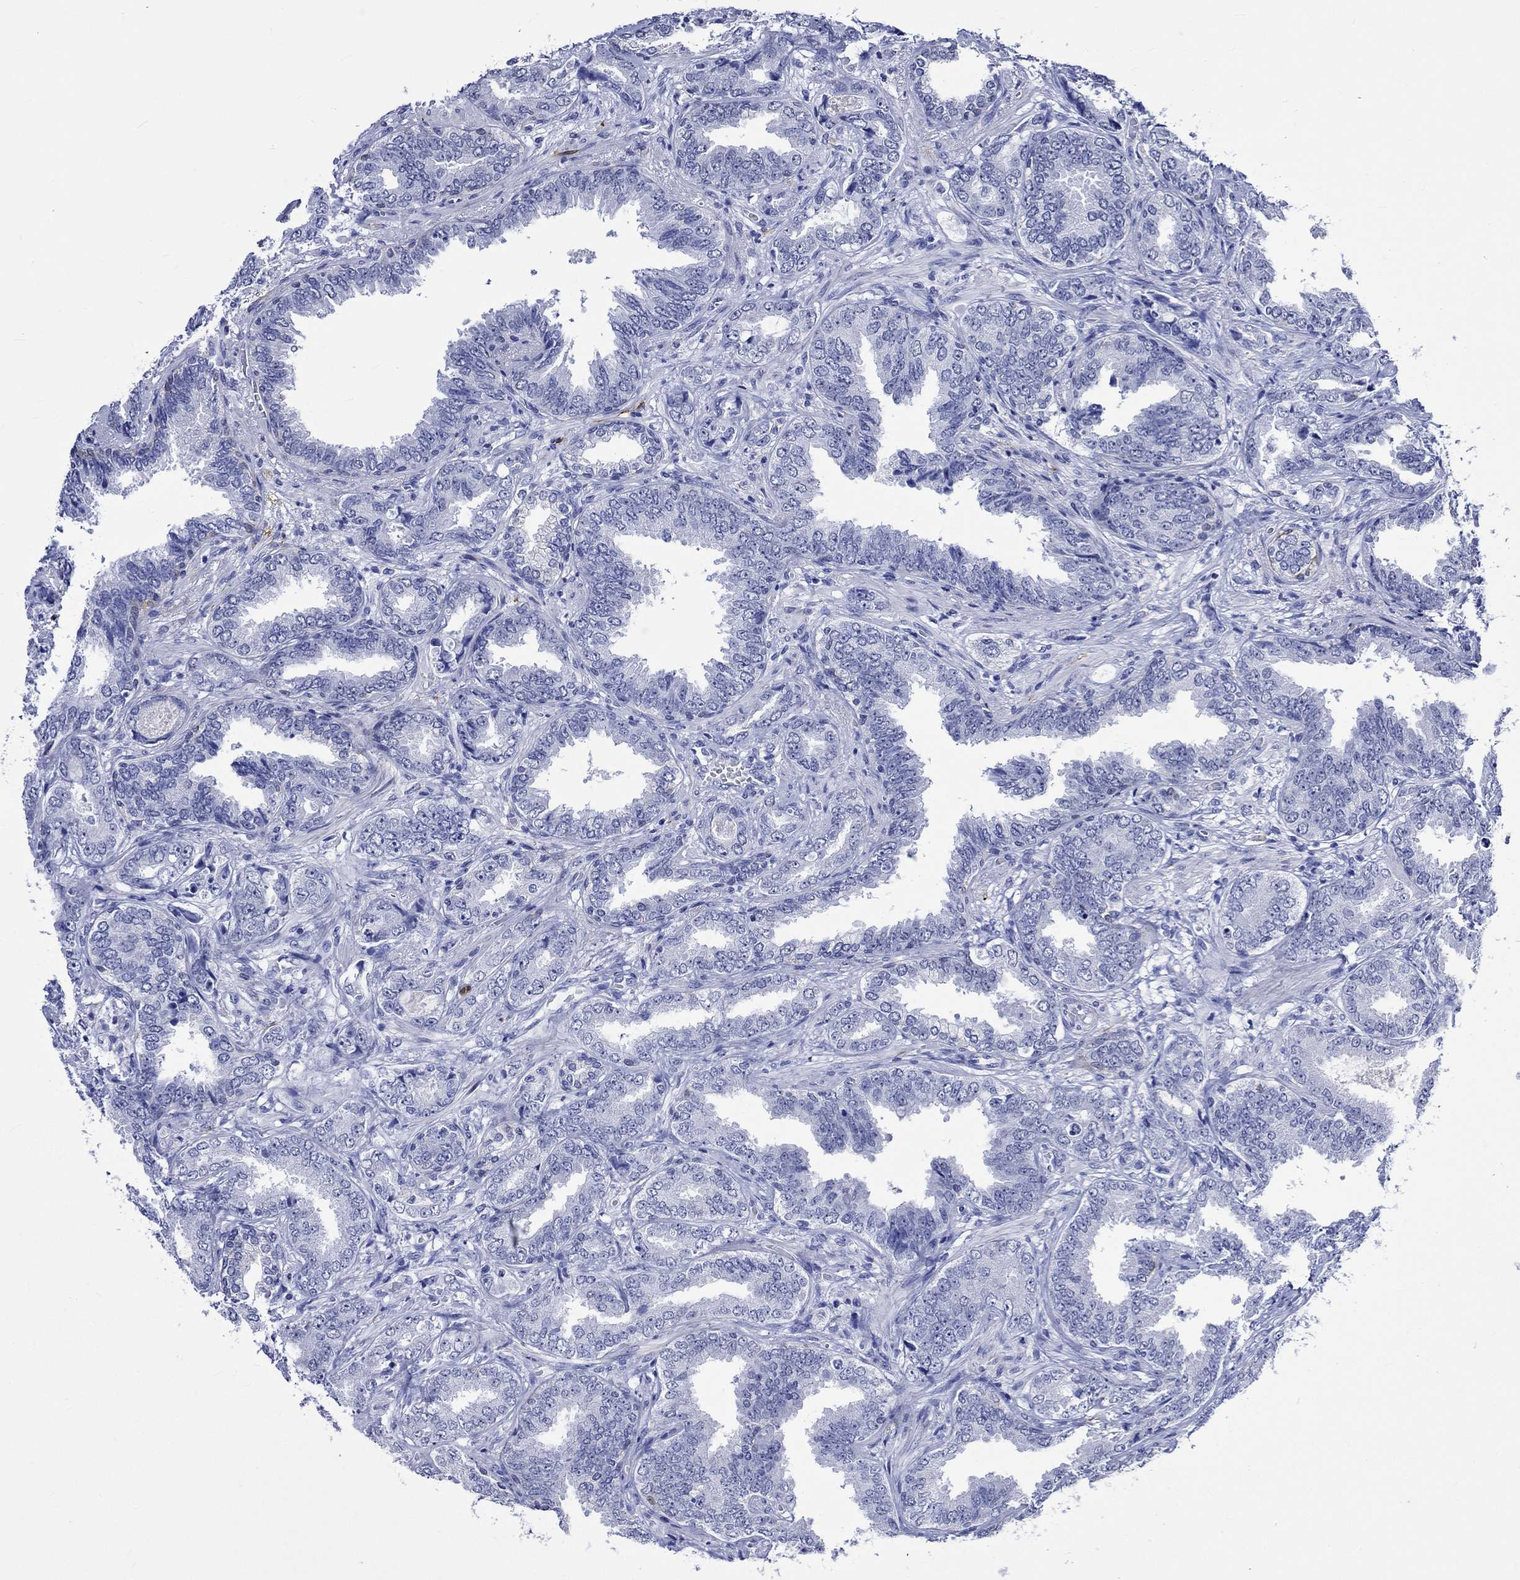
{"staining": {"intensity": "negative", "quantity": "none", "location": "none"}, "tissue": "prostate cancer", "cell_type": "Tumor cells", "image_type": "cancer", "snomed": [{"axis": "morphology", "description": "Adenocarcinoma, Low grade"}, {"axis": "topography", "description": "Prostate"}], "caption": "Tumor cells show no significant protein positivity in low-grade adenocarcinoma (prostate).", "gene": "CRYAB", "patient": {"sex": "male", "age": 68}}